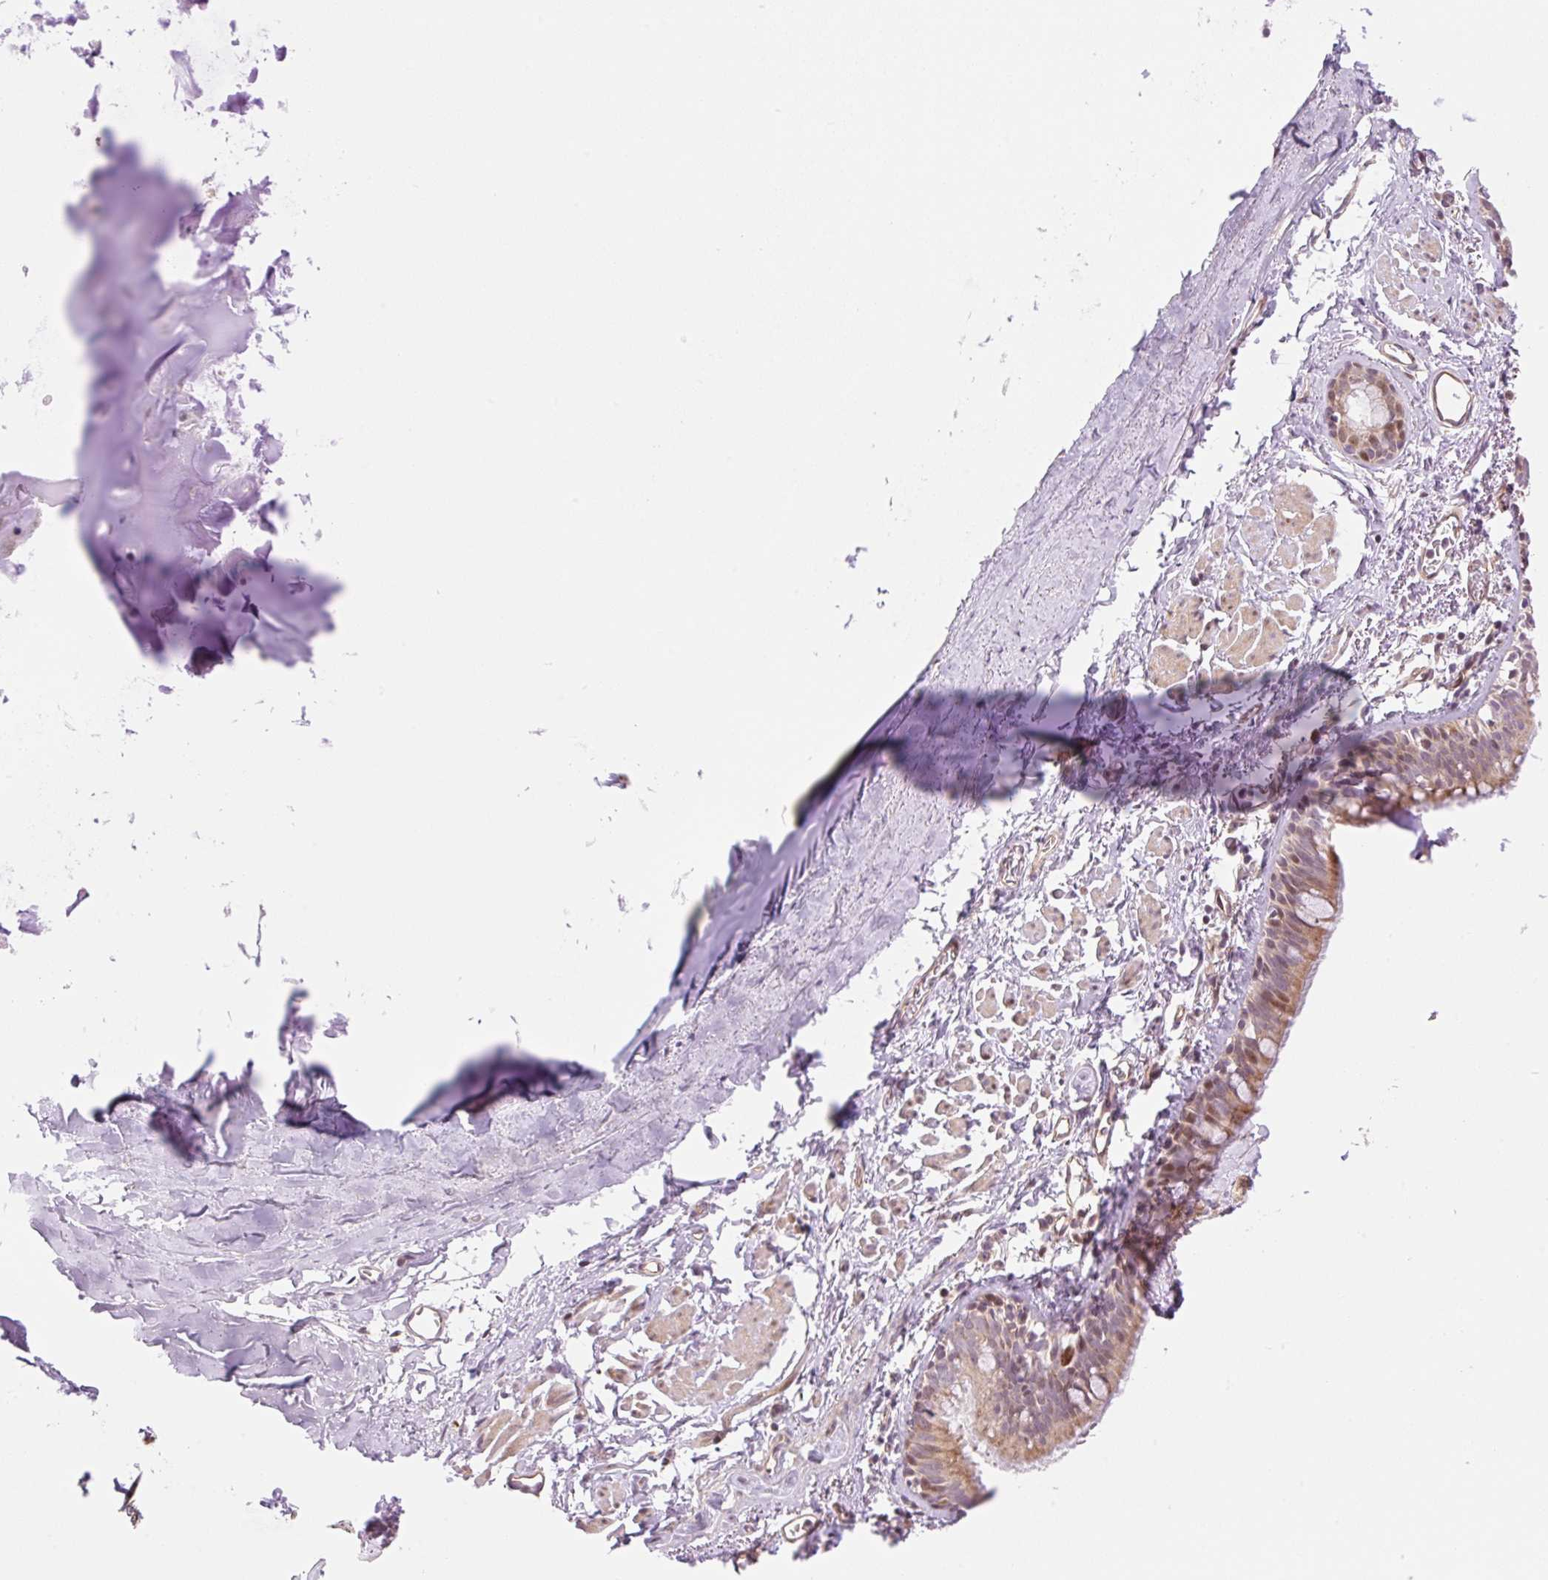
{"staining": {"intensity": "moderate", "quantity": ">75%", "location": "cytoplasmic/membranous,nuclear"}, "tissue": "bronchus", "cell_type": "Respiratory epithelial cells", "image_type": "normal", "snomed": [{"axis": "morphology", "description": "Normal tissue, NOS"}, {"axis": "topography", "description": "Bronchus"}], "caption": "Immunohistochemistry (DAB) staining of normal bronchus exhibits moderate cytoplasmic/membranous,nuclear protein staining in about >75% of respiratory epithelial cells.", "gene": "ZNF394", "patient": {"sex": "male", "age": 67}}